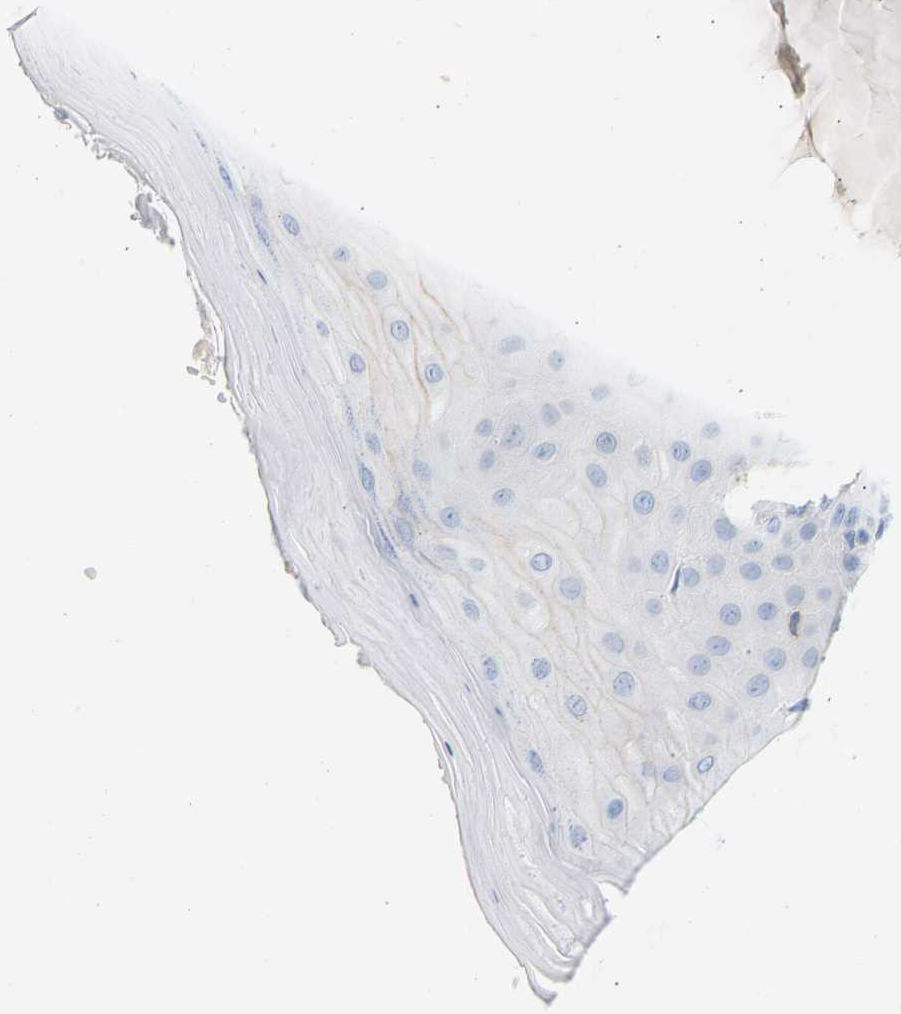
{"staining": {"intensity": "negative", "quantity": "none", "location": "none"}, "tissue": "cervix", "cell_type": "Glandular cells", "image_type": "normal", "snomed": [{"axis": "morphology", "description": "Normal tissue, NOS"}, {"axis": "topography", "description": "Cervix"}], "caption": "This micrograph is of benign cervix stained with immunohistochemistry to label a protein in brown with the nuclei are counter-stained blue. There is no positivity in glandular cells.", "gene": "BVES", "patient": {"sex": "female", "age": 55}}